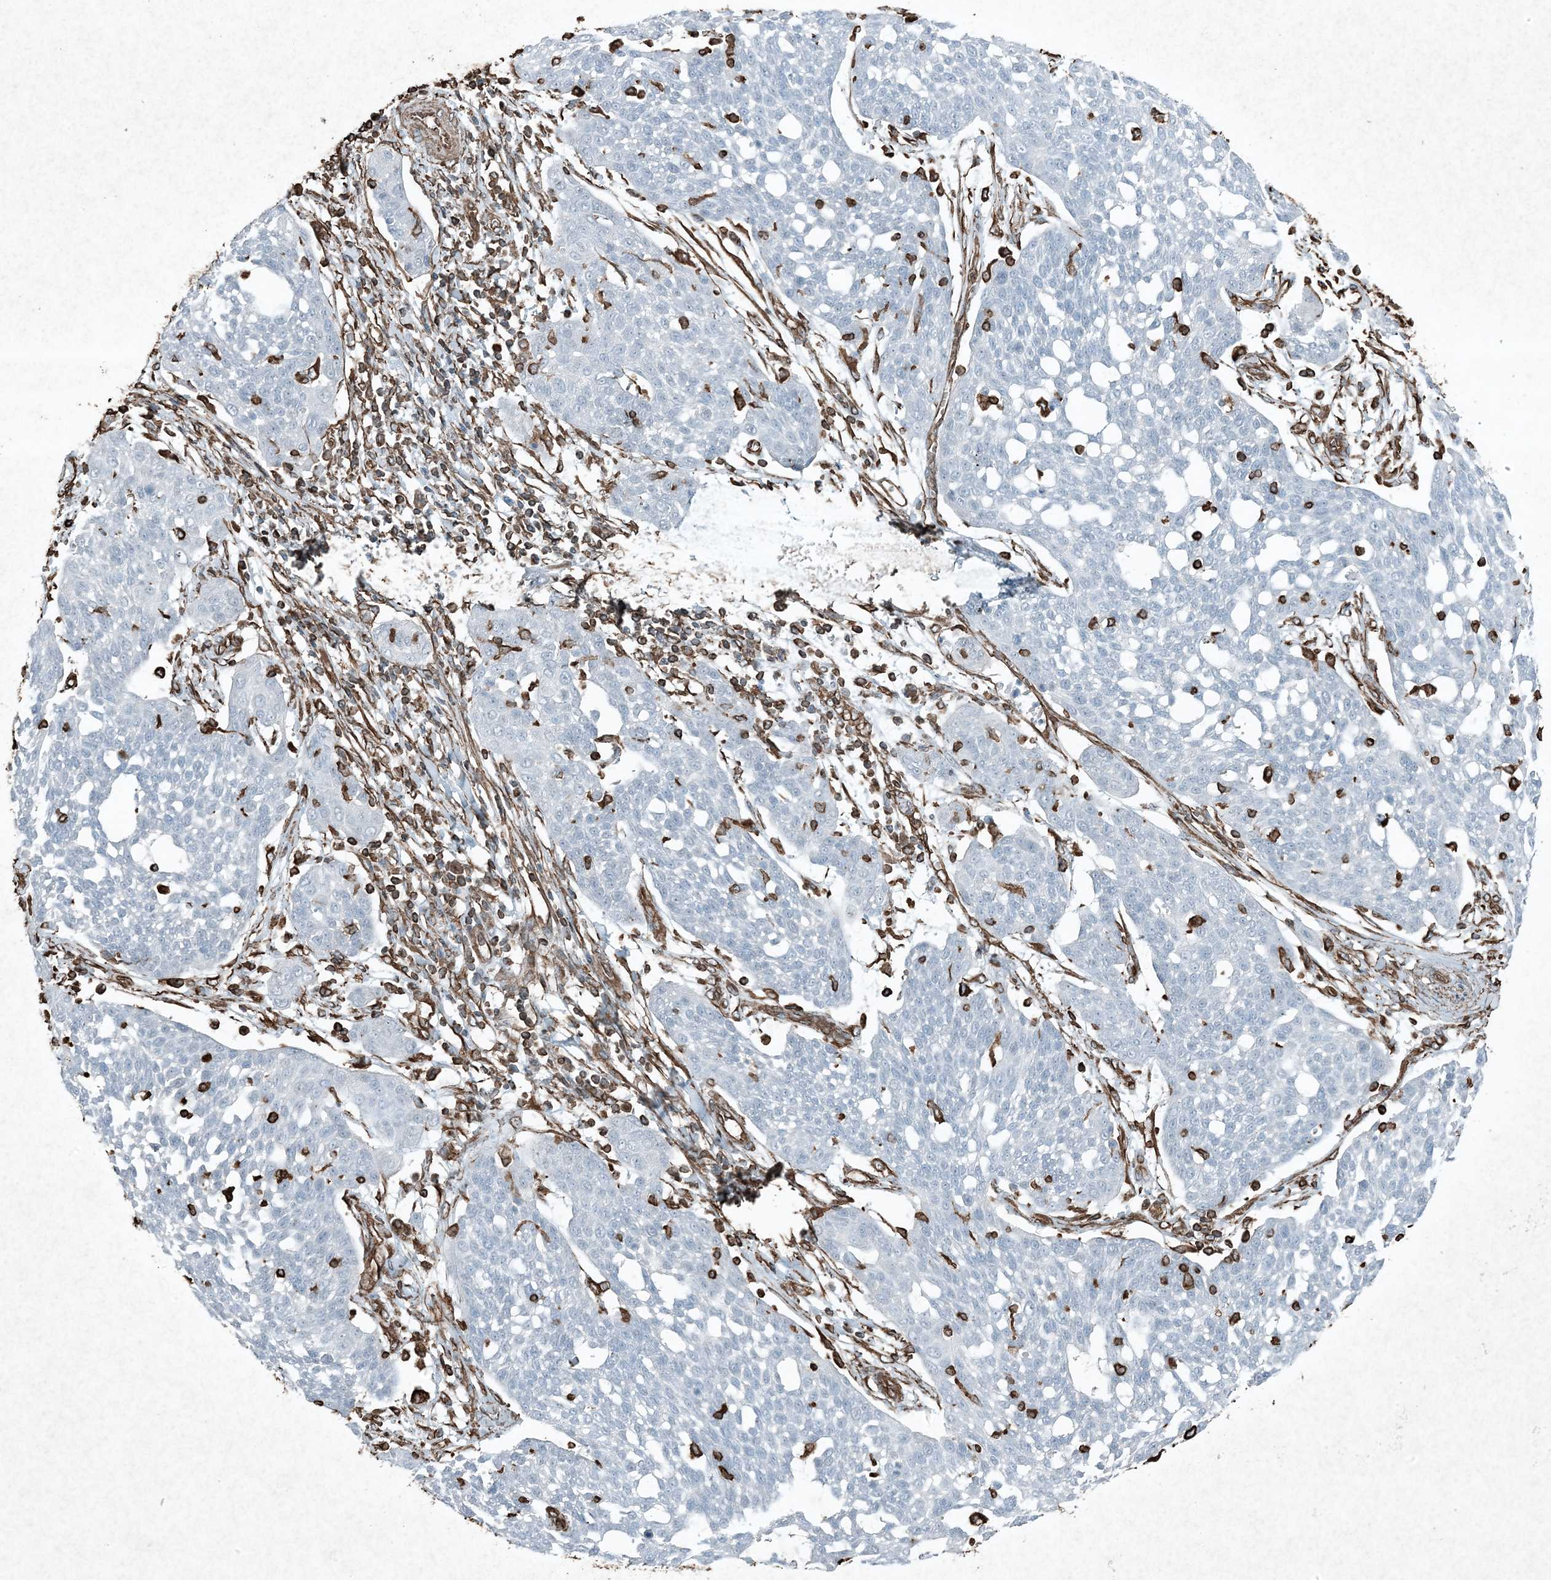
{"staining": {"intensity": "negative", "quantity": "none", "location": "none"}, "tissue": "cervical cancer", "cell_type": "Tumor cells", "image_type": "cancer", "snomed": [{"axis": "morphology", "description": "Squamous cell carcinoma, NOS"}, {"axis": "topography", "description": "Cervix"}], "caption": "There is no significant staining in tumor cells of cervical cancer (squamous cell carcinoma). (IHC, brightfield microscopy, high magnification).", "gene": "RYK", "patient": {"sex": "female", "age": 34}}